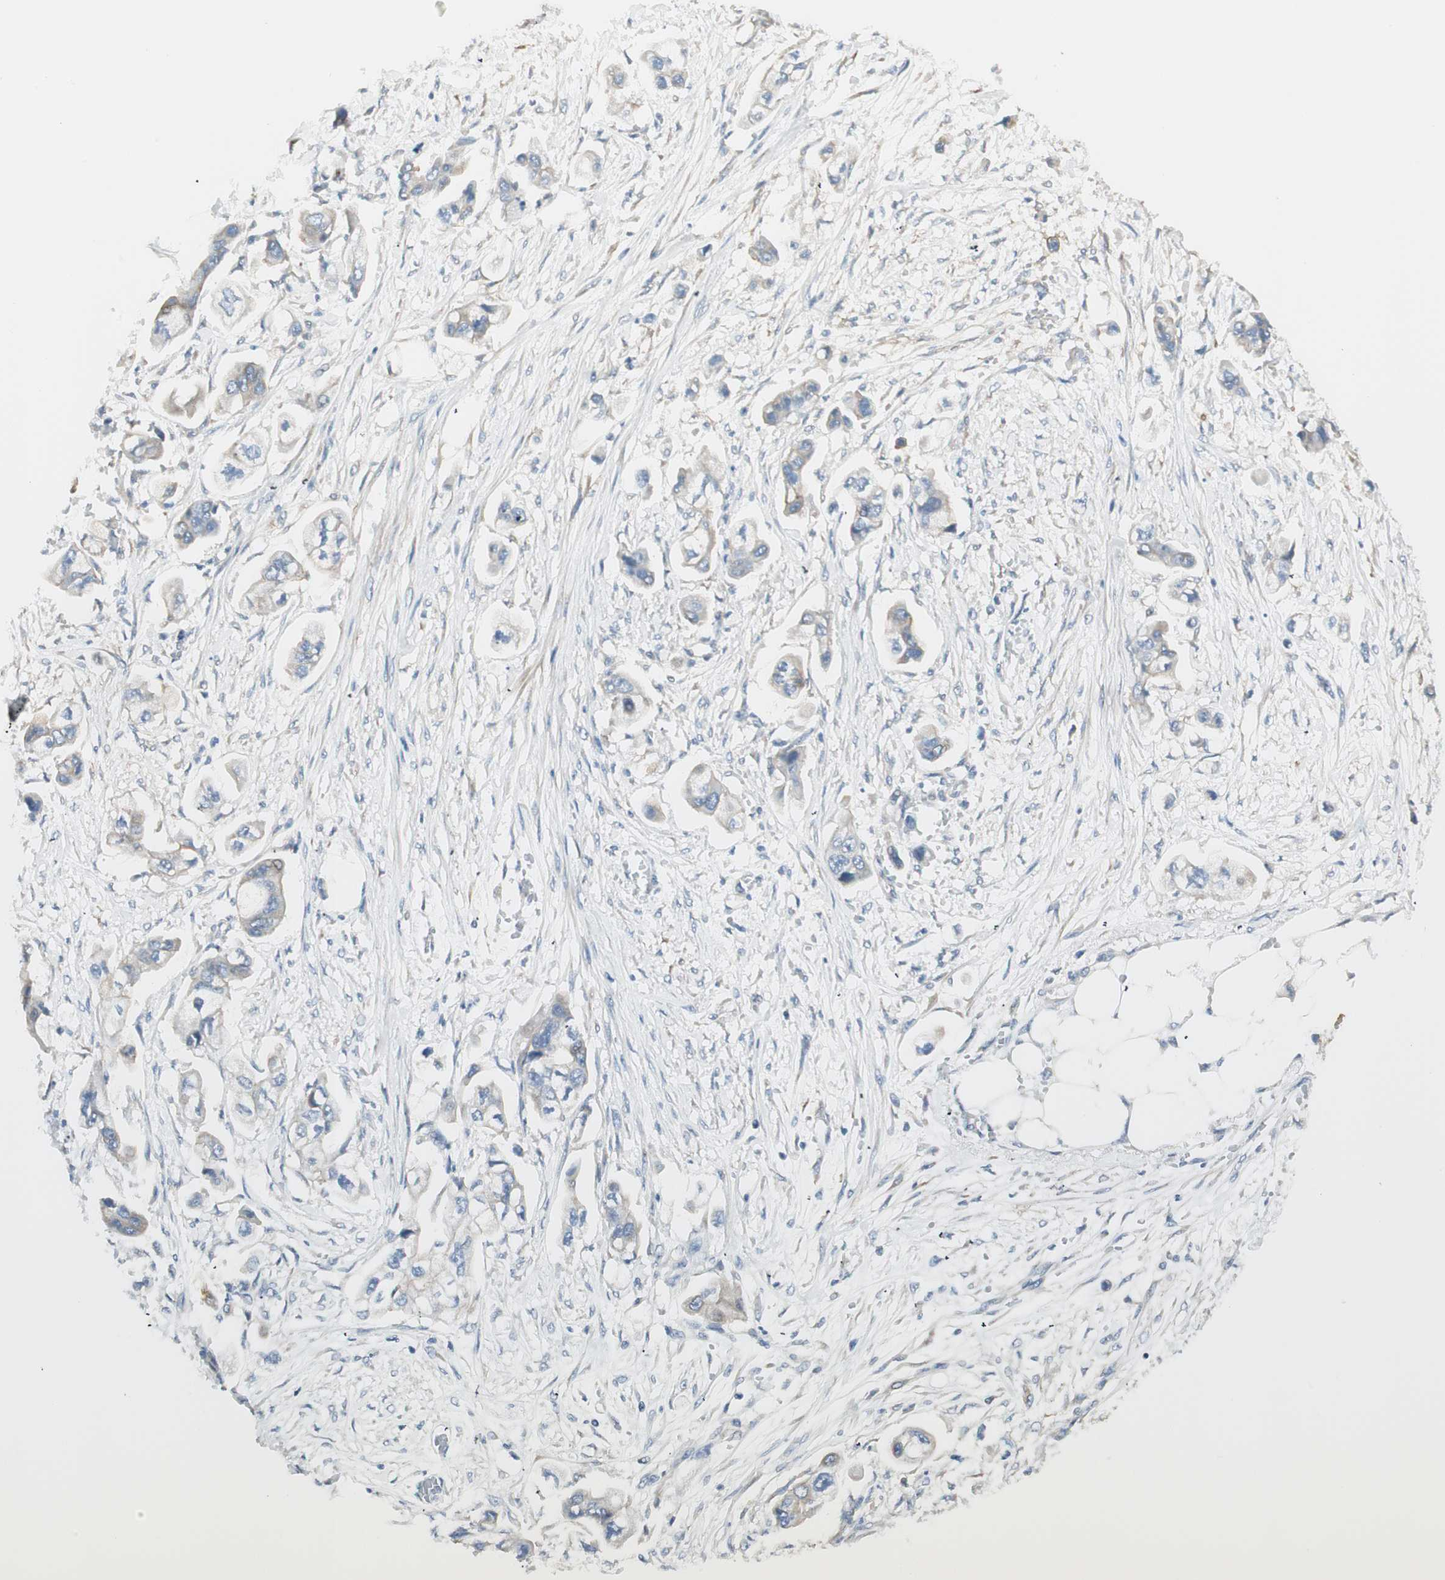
{"staining": {"intensity": "weak", "quantity": "<25%", "location": "cytoplasmic/membranous"}, "tissue": "stomach cancer", "cell_type": "Tumor cells", "image_type": "cancer", "snomed": [{"axis": "morphology", "description": "Adenocarcinoma, NOS"}, {"axis": "topography", "description": "Stomach"}], "caption": "The photomicrograph displays no staining of tumor cells in stomach cancer.", "gene": "CDK3", "patient": {"sex": "male", "age": 62}}